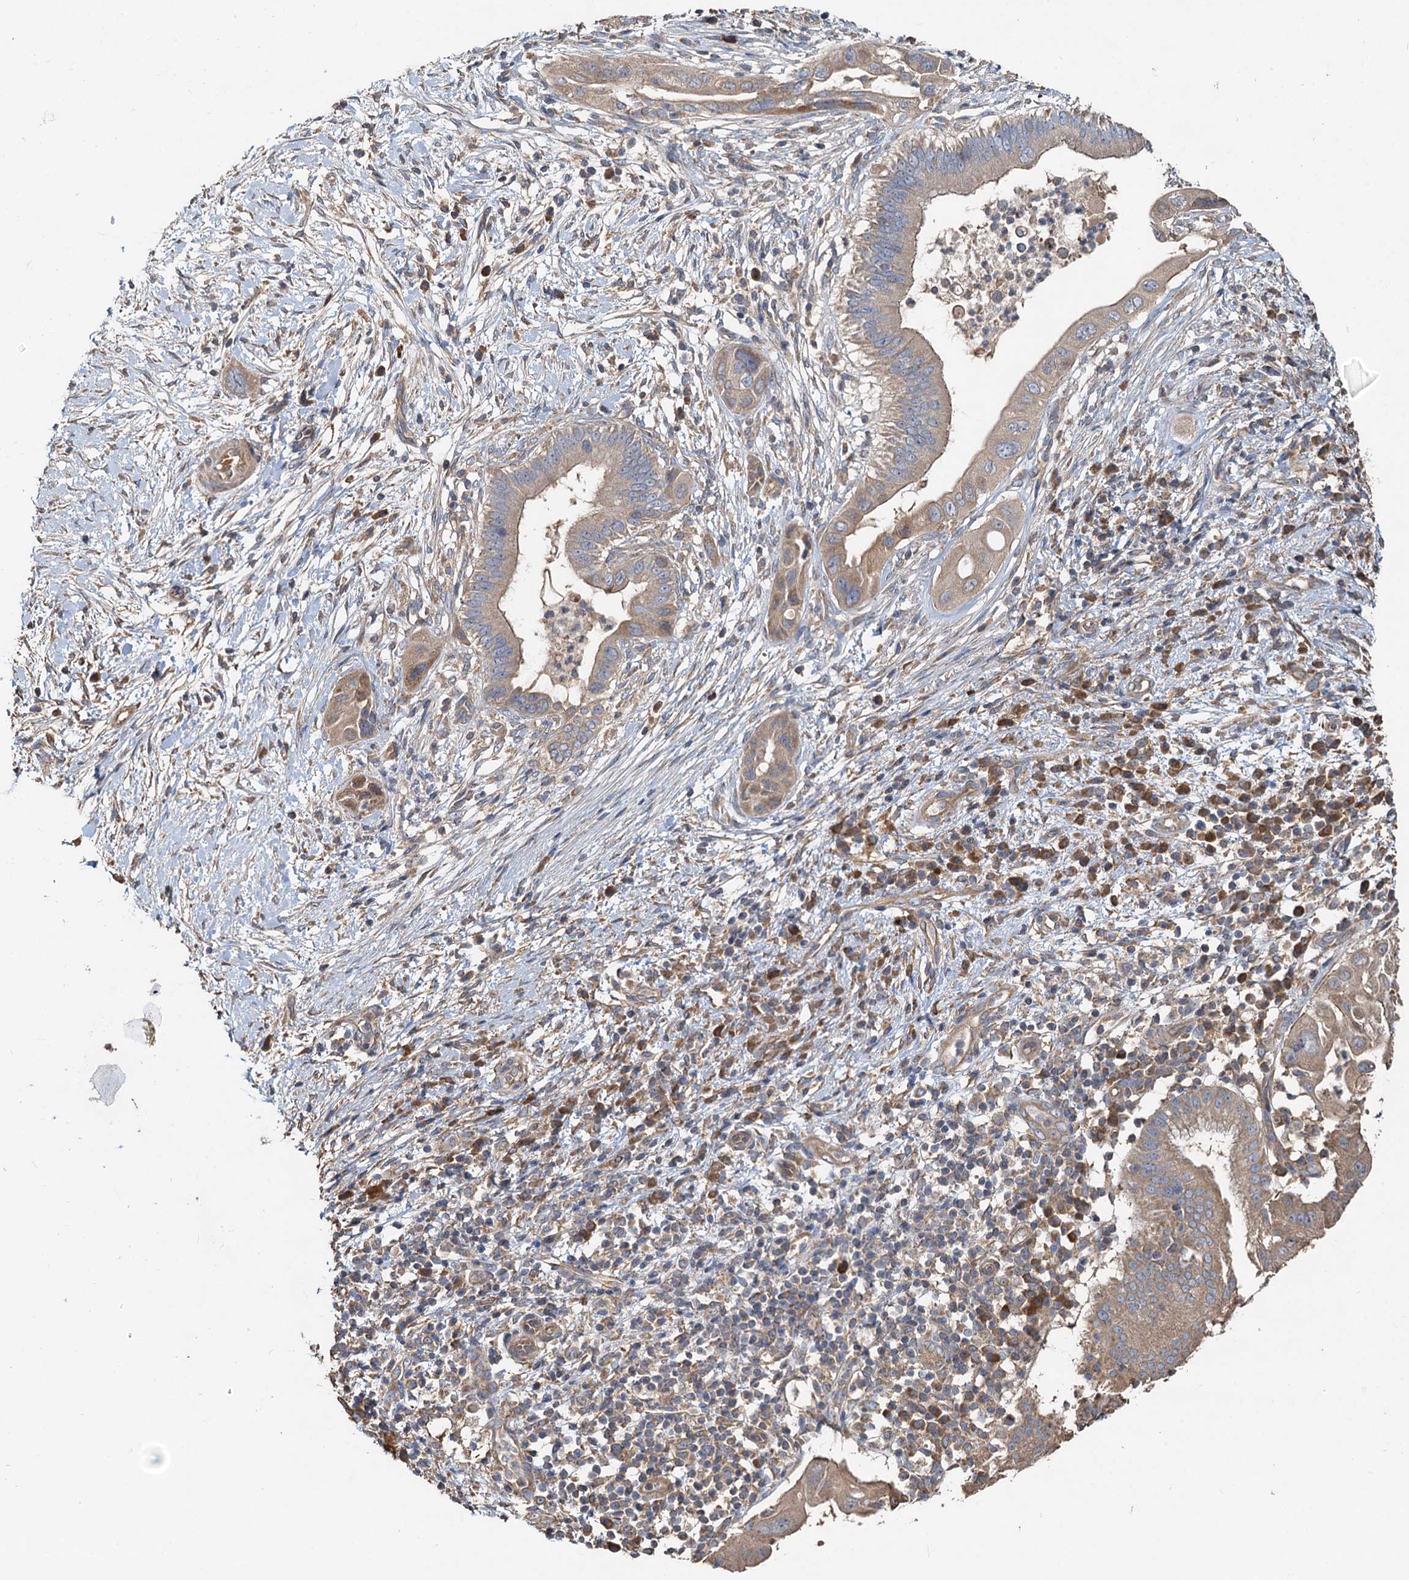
{"staining": {"intensity": "moderate", "quantity": "<25%", "location": "cytoplasmic/membranous"}, "tissue": "pancreatic cancer", "cell_type": "Tumor cells", "image_type": "cancer", "snomed": [{"axis": "morphology", "description": "Adenocarcinoma, NOS"}, {"axis": "topography", "description": "Pancreas"}], "caption": "Tumor cells reveal low levels of moderate cytoplasmic/membranous positivity in about <25% of cells in pancreatic cancer.", "gene": "HYI", "patient": {"sex": "male", "age": 68}}